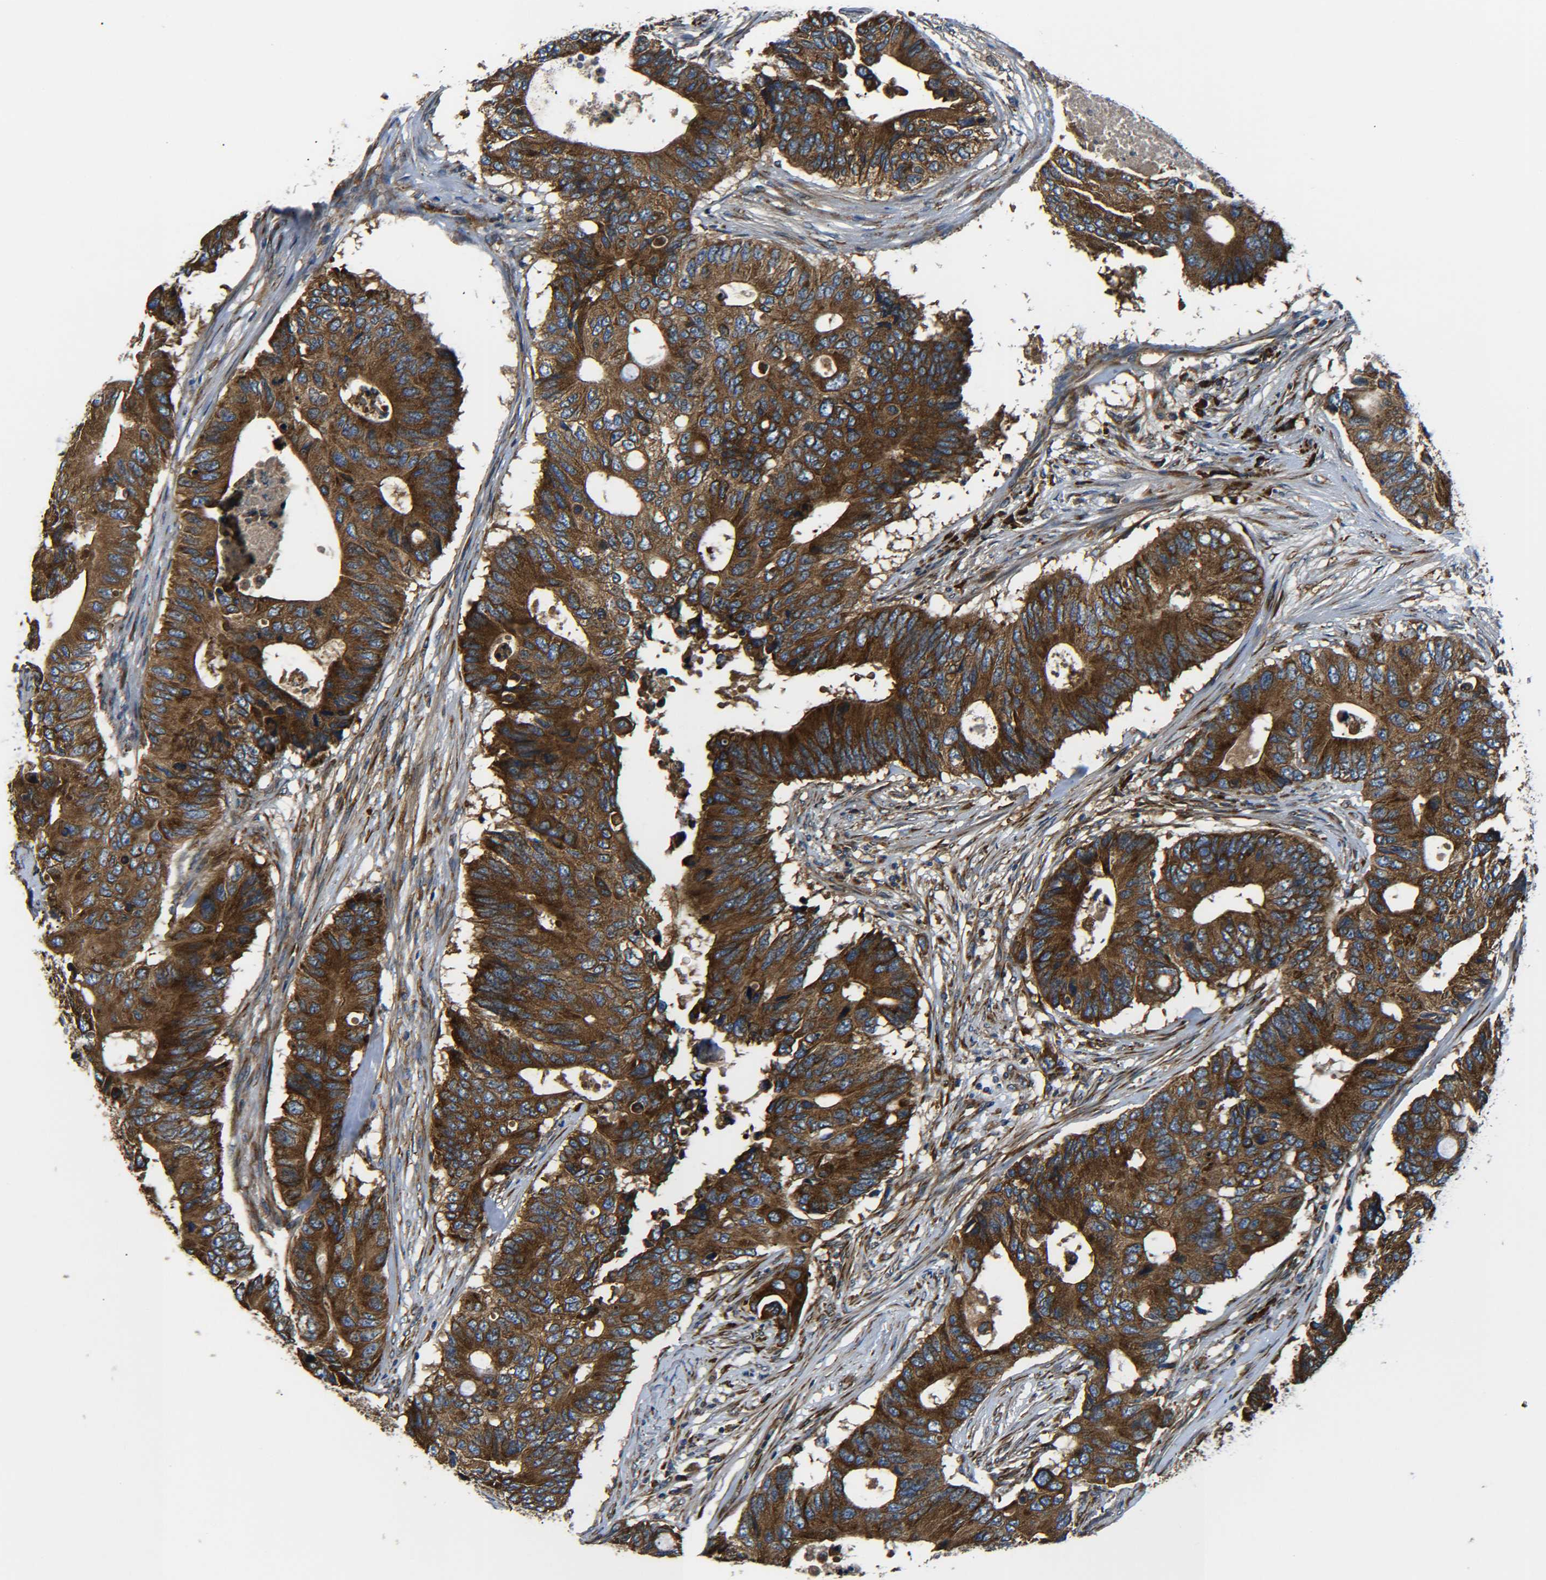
{"staining": {"intensity": "strong", "quantity": ">75%", "location": "cytoplasmic/membranous"}, "tissue": "colorectal cancer", "cell_type": "Tumor cells", "image_type": "cancer", "snomed": [{"axis": "morphology", "description": "Adenocarcinoma, NOS"}, {"axis": "topography", "description": "Colon"}], "caption": "This histopathology image demonstrates colorectal adenocarcinoma stained with immunohistochemistry (IHC) to label a protein in brown. The cytoplasmic/membranous of tumor cells show strong positivity for the protein. Nuclei are counter-stained blue.", "gene": "PREB", "patient": {"sex": "male", "age": 71}}